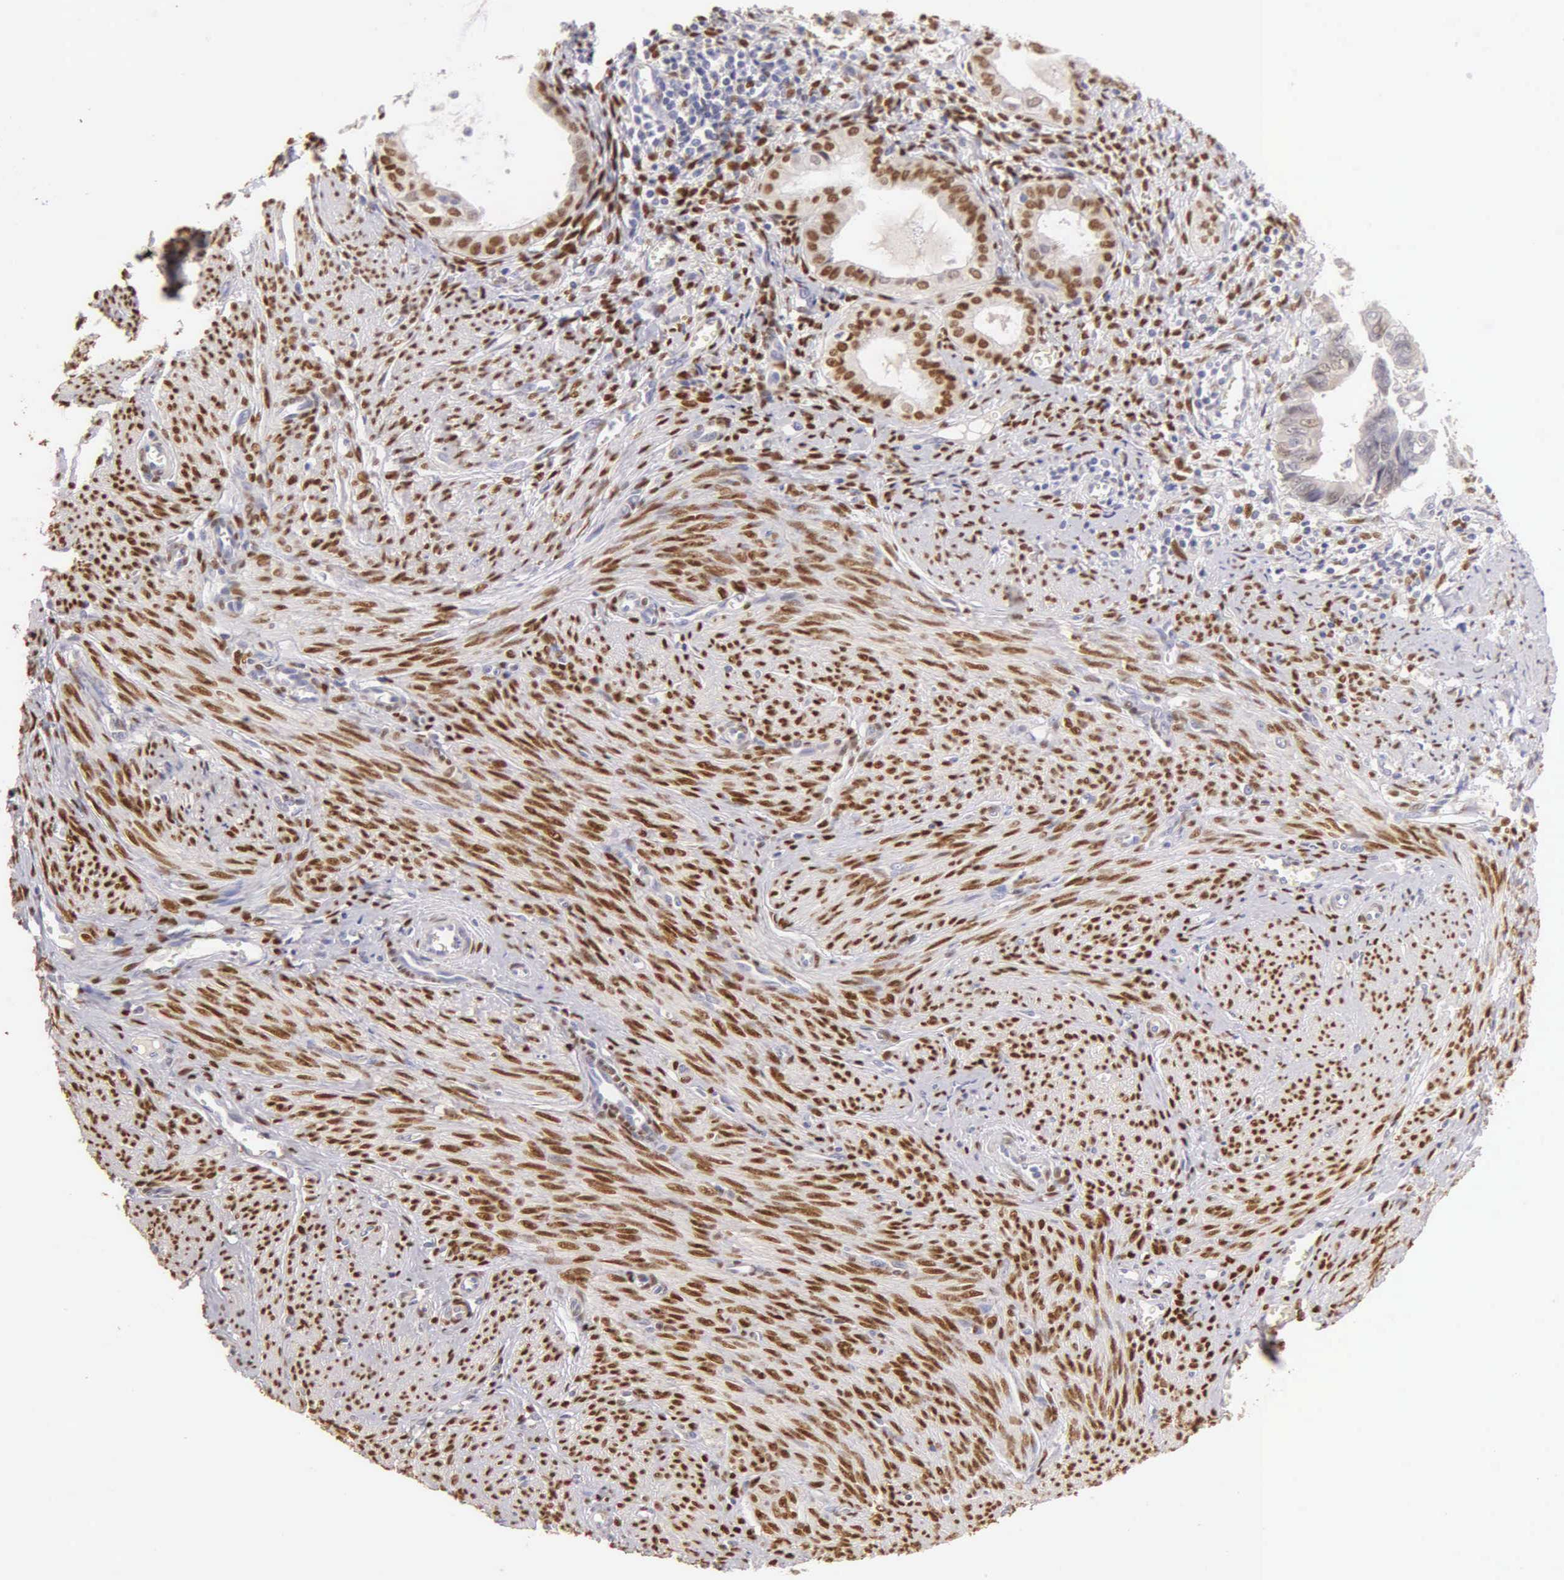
{"staining": {"intensity": "weak", "quantity": "<25%", "location": "nuclear"}, "tissue": "endometrial cancer", "cell_type": "Tumor cells", "image_type": "cancer", "snomed": [{"axis": "morphology", "description": "Adenocarcinoma, NOS"}, {"axis": "topography", "description": "Endometrium"}], "caption": "This is a image of immunohistochemistry (IHC) staining of endometrial cancer (adenocarcinoma), which shows no expression in tumor cells.", "gene": "ESR1", "patient": {"sex": "female", "age": 75}}